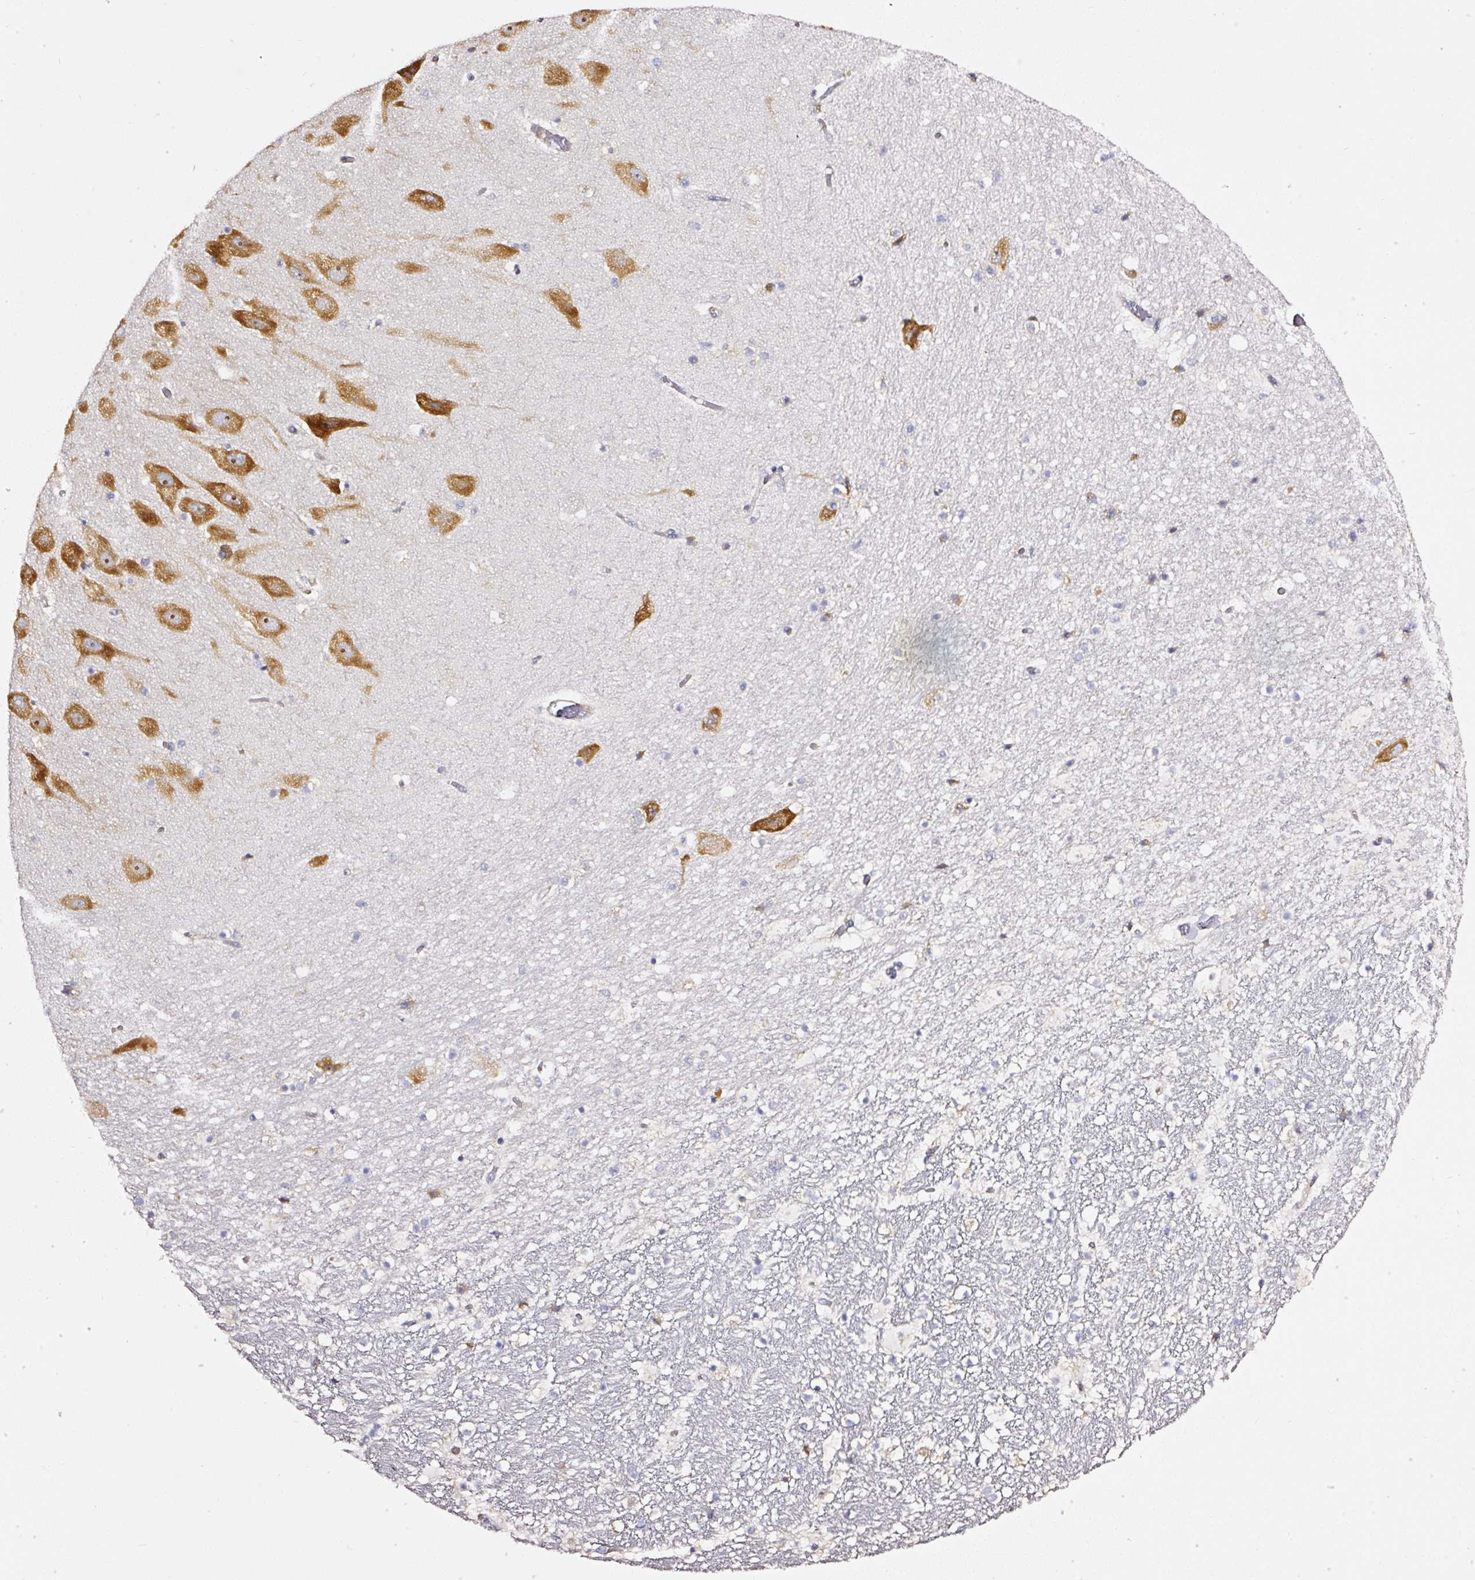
{"staining": {"intensity": "negative", "quantity": "none", "location": "none"}, "tissue": "hippocampus", "cell_type": "Glial cells", "image_type": "normal", "snomed": [{"axis": "morphology", "description": "Normal tissue, NOS"}, {"axis": "topography", "description": "Hippocampus"}], "caption": "Immunohistochemistry (IHC) of benign hippocampus demonstrates no positivity in glial cells. (Immunohistochemistry (IHC), brightfield microscopy, high magnification).", "gene": "RPL10A", "patient": {"sex": "male", "age": 37}}